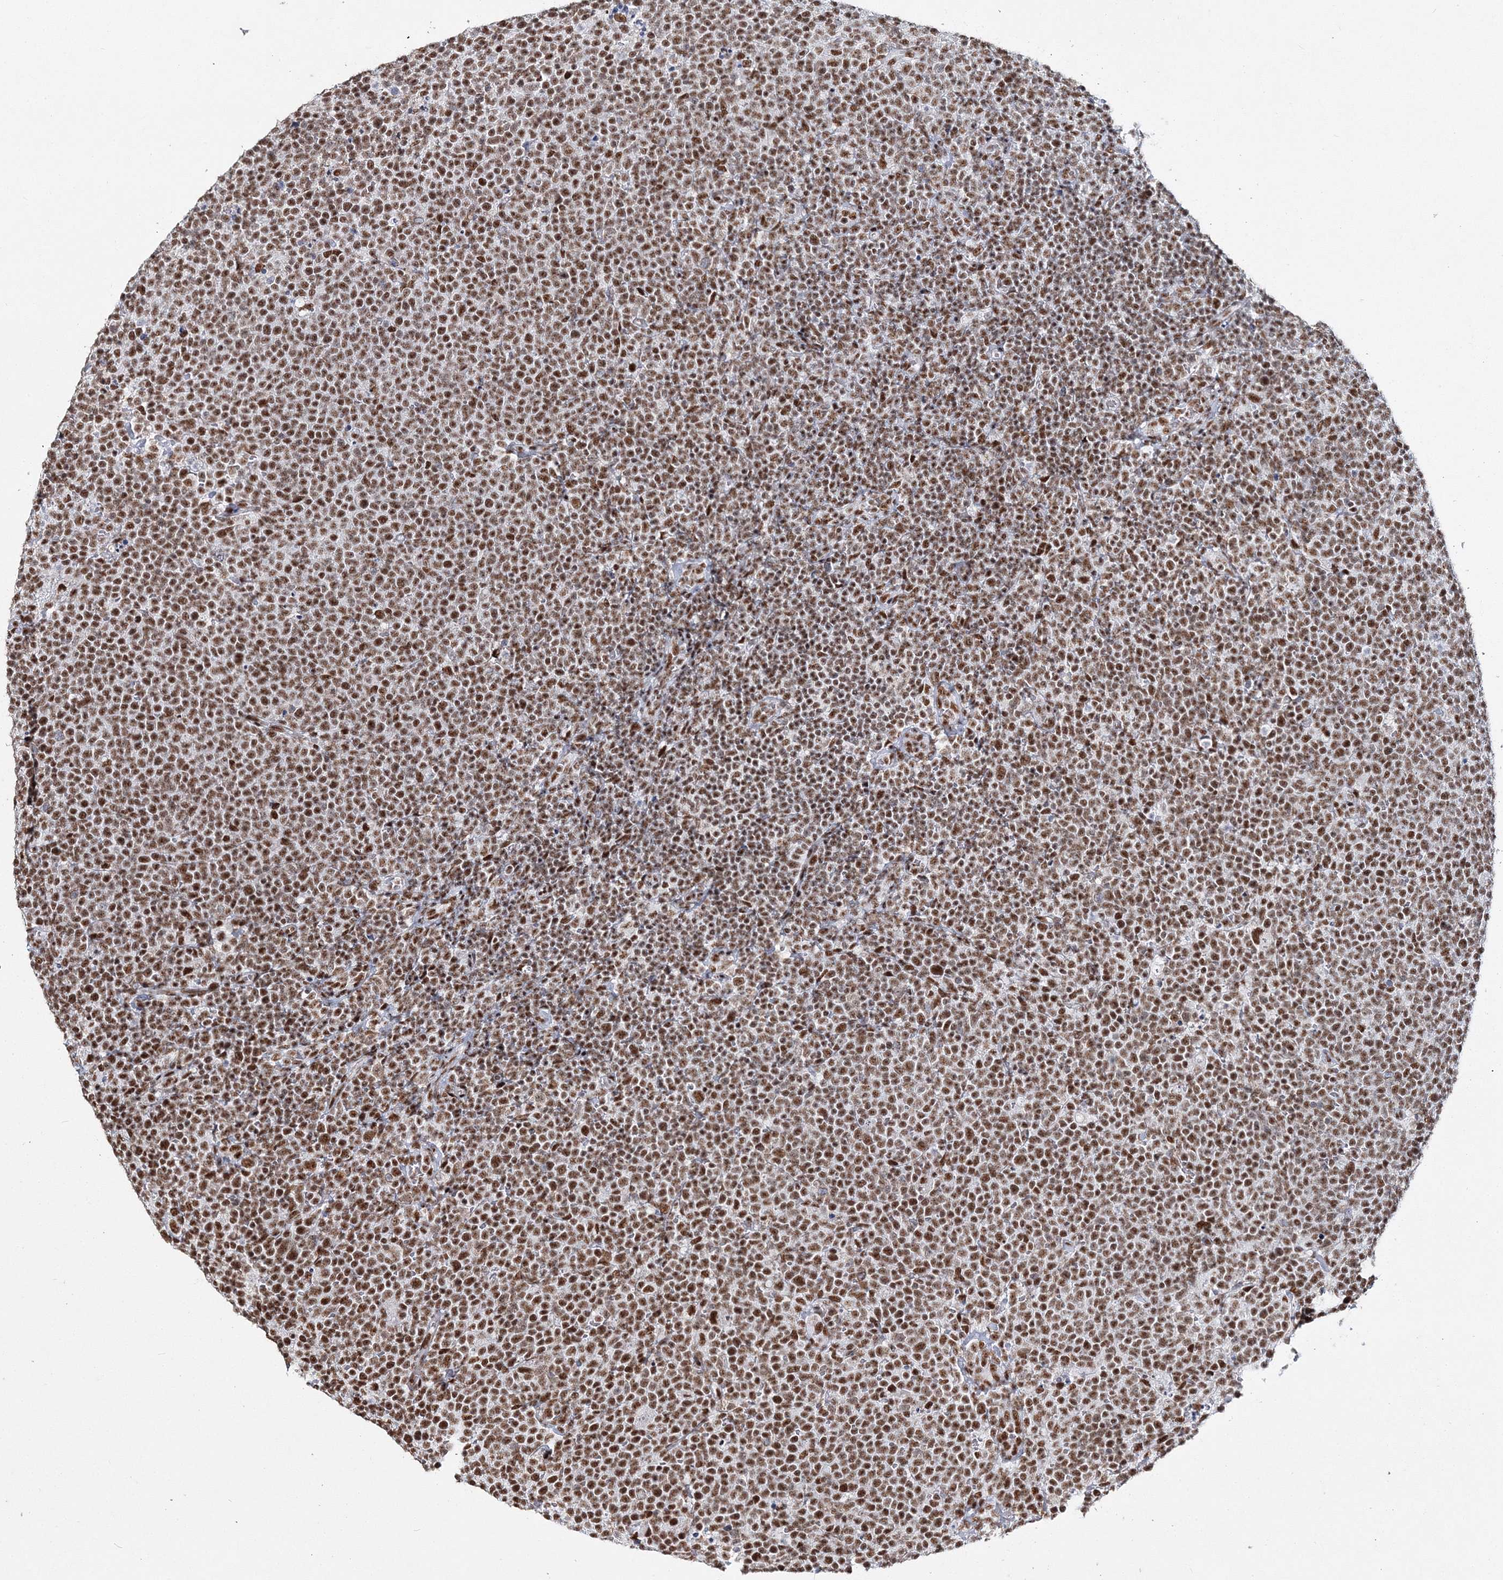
{"staining": {"intensity": "moderate", "quantity": ">75%", "location": "nuclear"}, "tissue": "lymphoma", "cell_type": "Tumor cells", "image_type": "cancer", "snomed": [{"axis": "morphology", "description": "Malignant lymphoma, non-Hodgkin's type, High grade"}, {"axis": "topography", "description": "Lymph node"}], "caption": "About >75% of tumor cells in human lymphoma display moderate nuclear protein expression as visualized by brown immunohistochemical staining.", "gene": "QRICH1", "patient": {"sex": "male", "age": 61}}